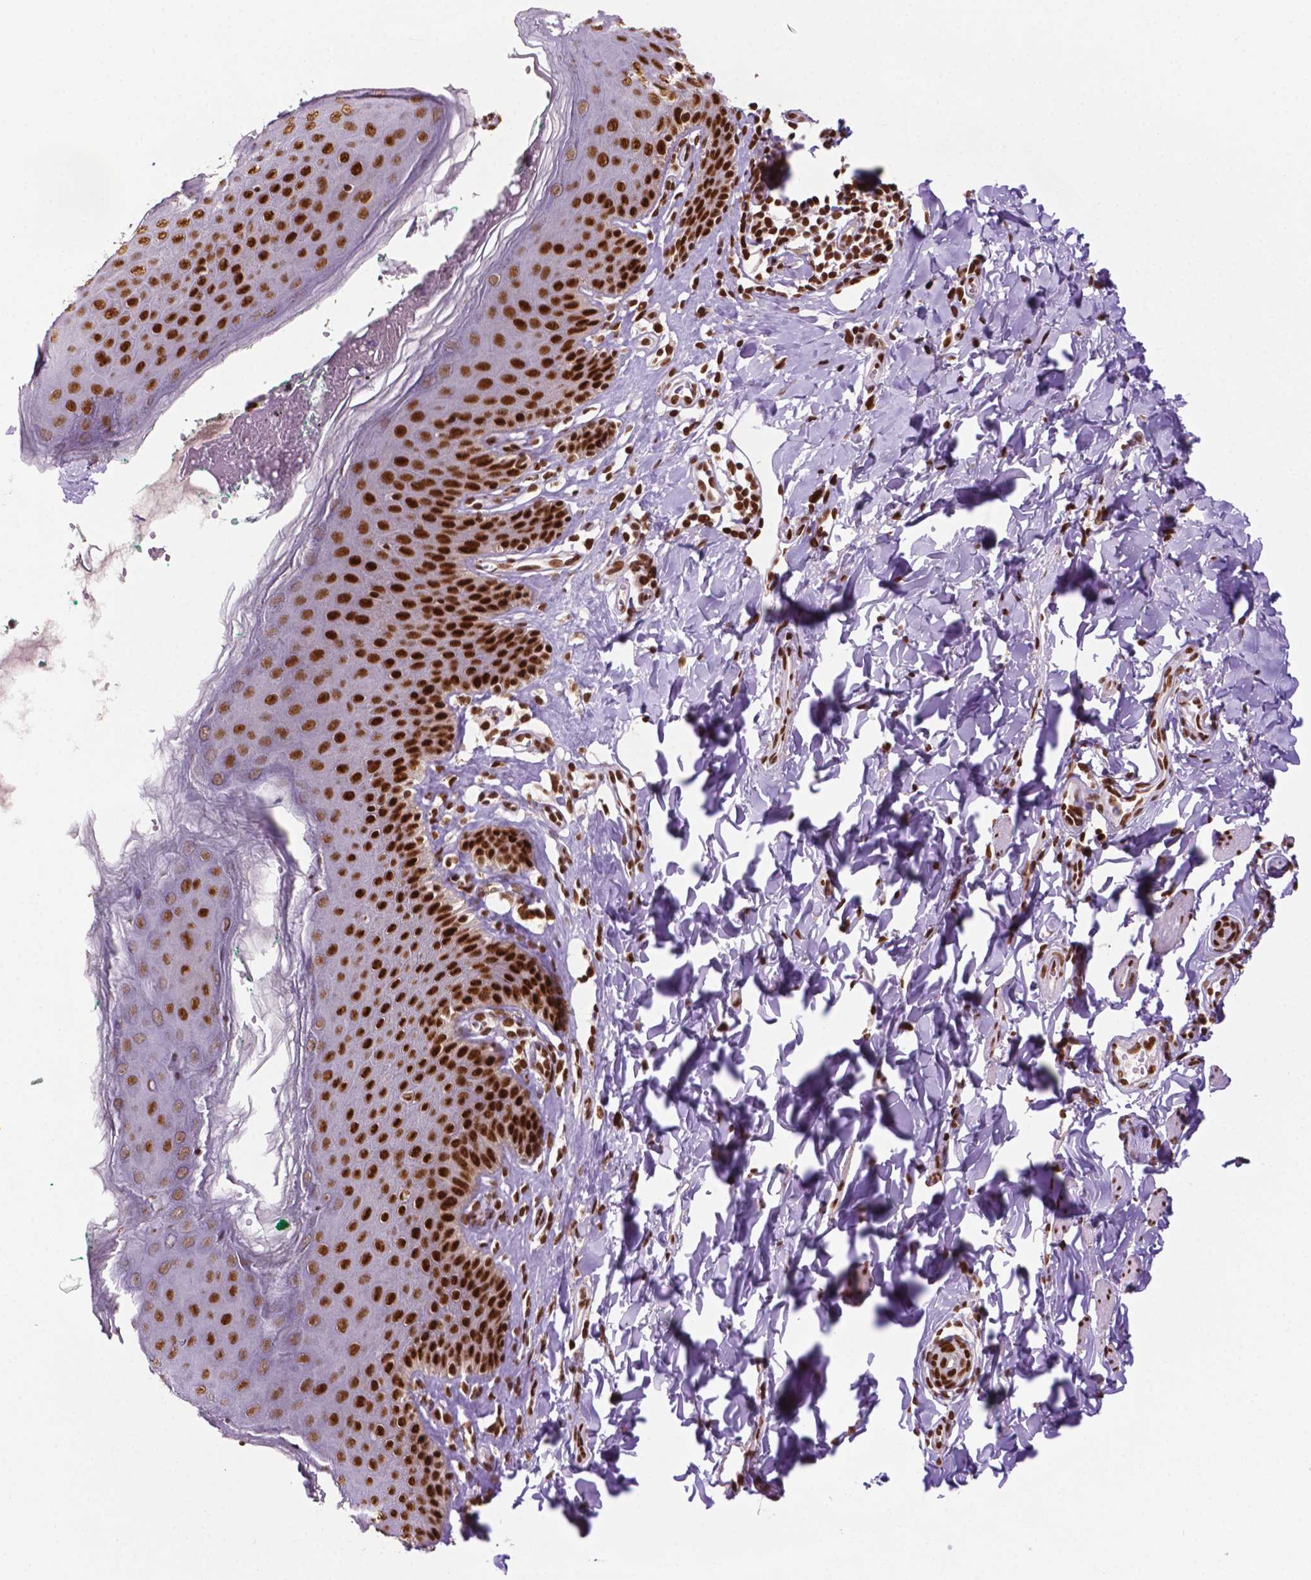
{"staining": {"intensity": "moderate", "quantity": "25%-75%", "location": "nuclear"}, "tissue": "skin", "cell_type": "Epidermal cells", "image_type": "normal", "snomed": [{"axis": "morphology", "description": "Normal tissue, NOS"}, {"axis": "topography", "description": "Vulva"}, {"axis": "topography", "description": "Peripheral nerve tissue"}], "caption": "DAB (3,3'-diaminobenzidine) immunohistochemical staining of normal human skin demonstrates moderate nuclear protein positivity in approximately 25%-75% of epidermal cells.", "gene": "MLH1", "patient": {"sex": "female", "age": 66}}